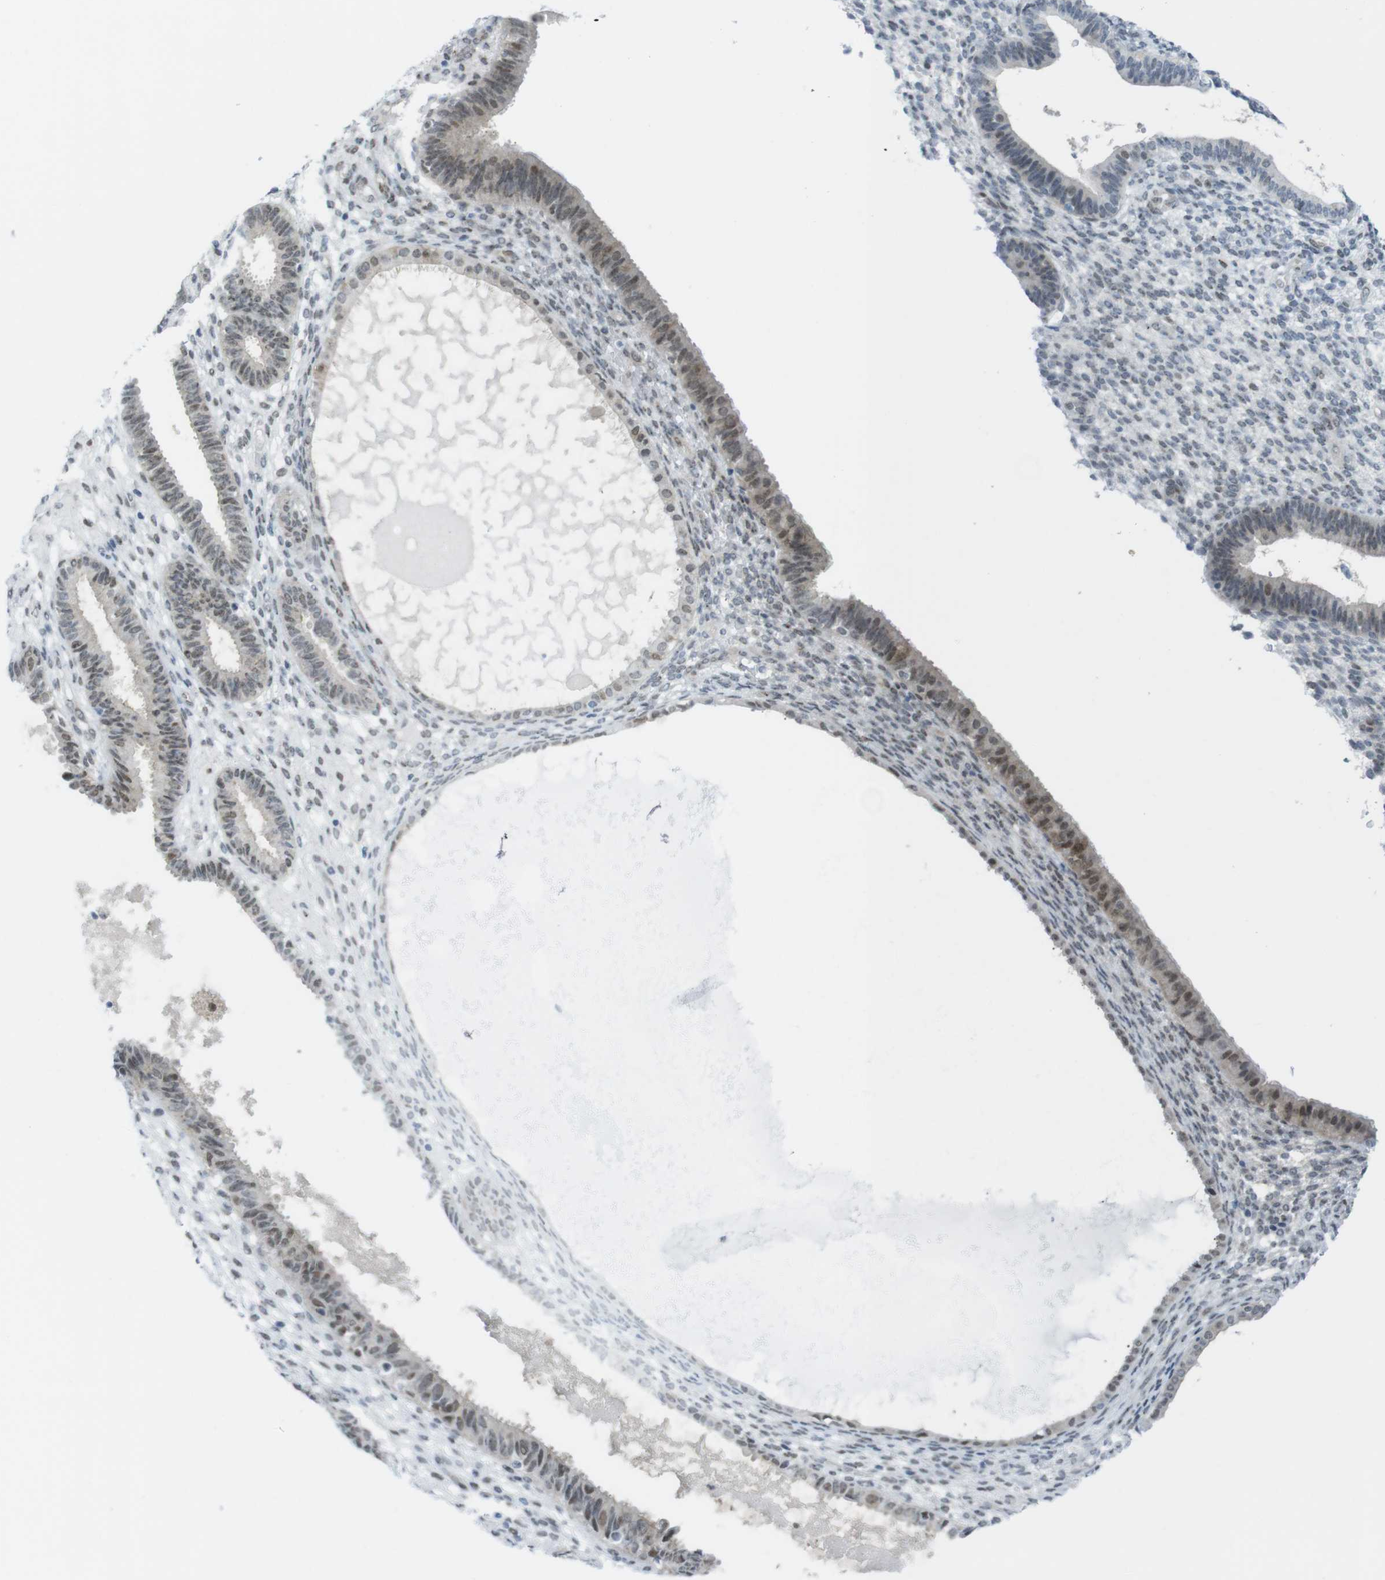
{"staining": {"intensity": "moderate", "quantity": "<25%", "location": "nuclear"}, "tissue": "endometrium", "cell_type": "Cells in endometrial stroma", "image_type": "normal", "snomed": [{"axis": "morphology", "description": "Normal tissue, NOS"}, {"axis": "topography", "description": "Endometrium"}], "caption": "Immunohistochemical staining of unremarkable human endometrium demonstrates low levels of moderate nuclear staining in about <25% of cells in endometrial stroma.", "gene": "UBB", "patient": {"sex": "female", "age": 61}}